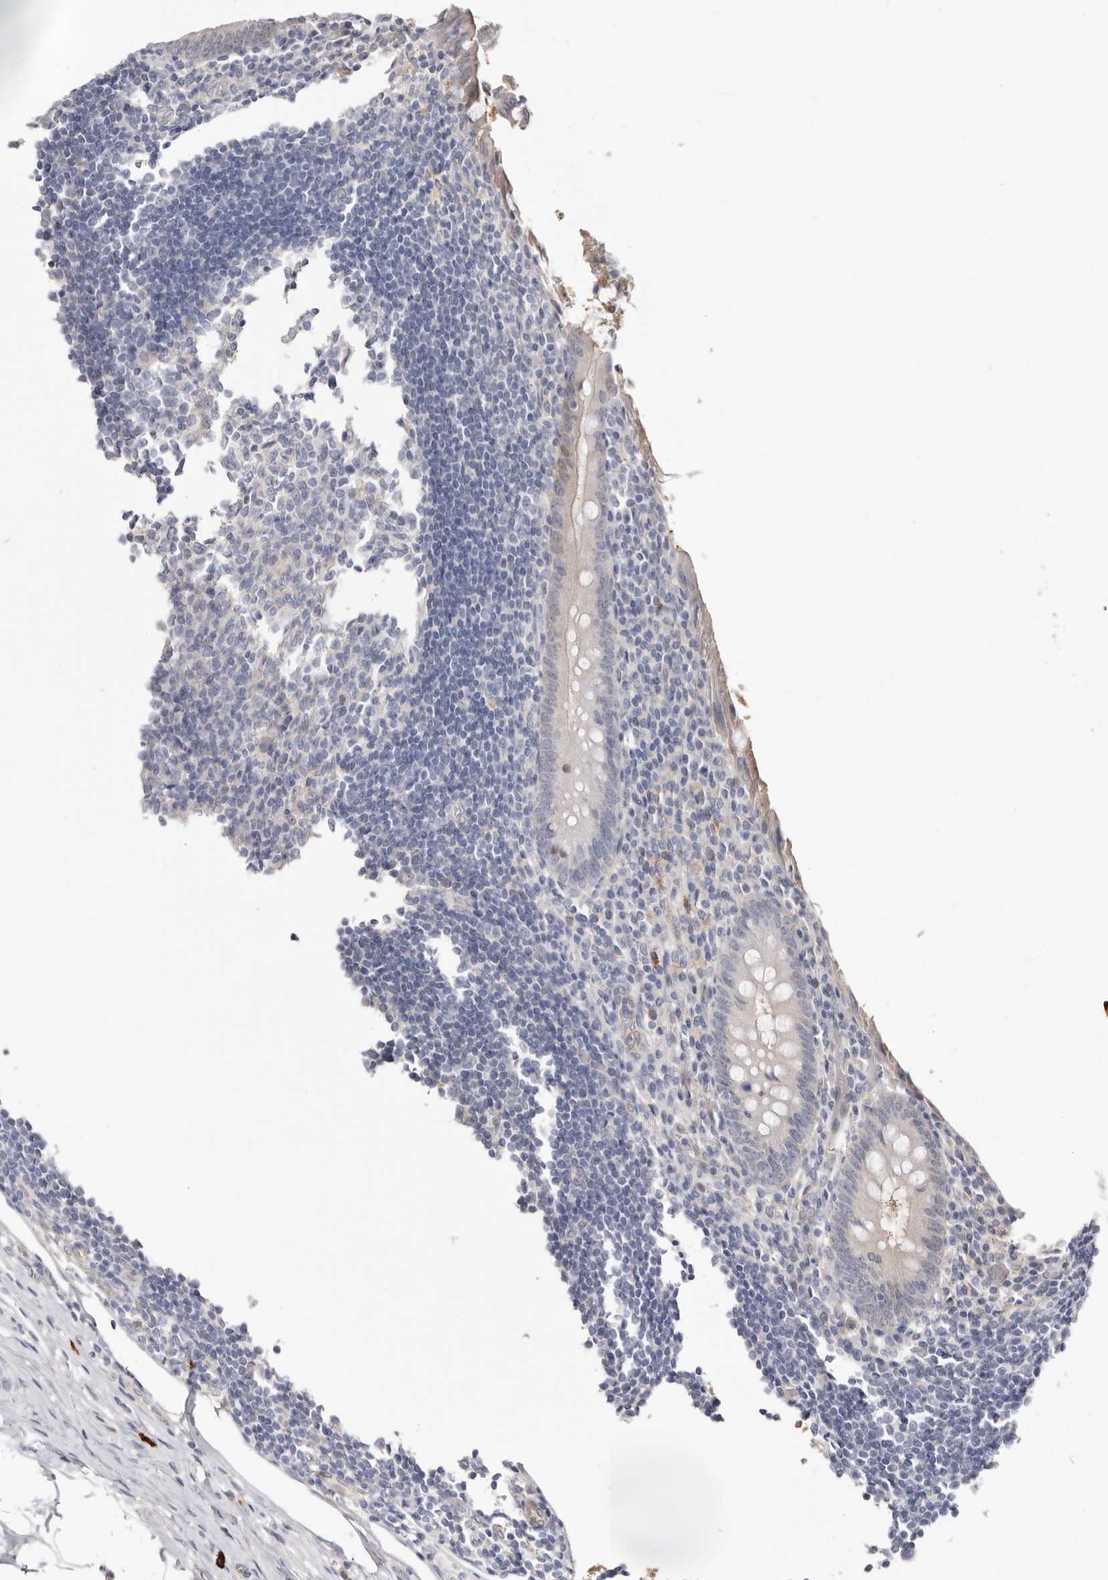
{"staining": {"intensity": "negative", "quantity": "none", "location": "none"}, "tissue": "appendix", "cell_type": "Glandular cells", "image_type": "normal", "snomed": [{"axis": "morphology", "description": "Normal tissue, NOS"}, {"axis": "topography", "description": "Appendix"}], "caption": "Photomicrograph shows no protein expression in glandular cells of normal appendix. (Brightfield microscopy of DAB (3,3'-diaminobenzidine) IHC at high magnification).", "gene": "PKDCC", "patient": {"sex": "female", "age": 17}}